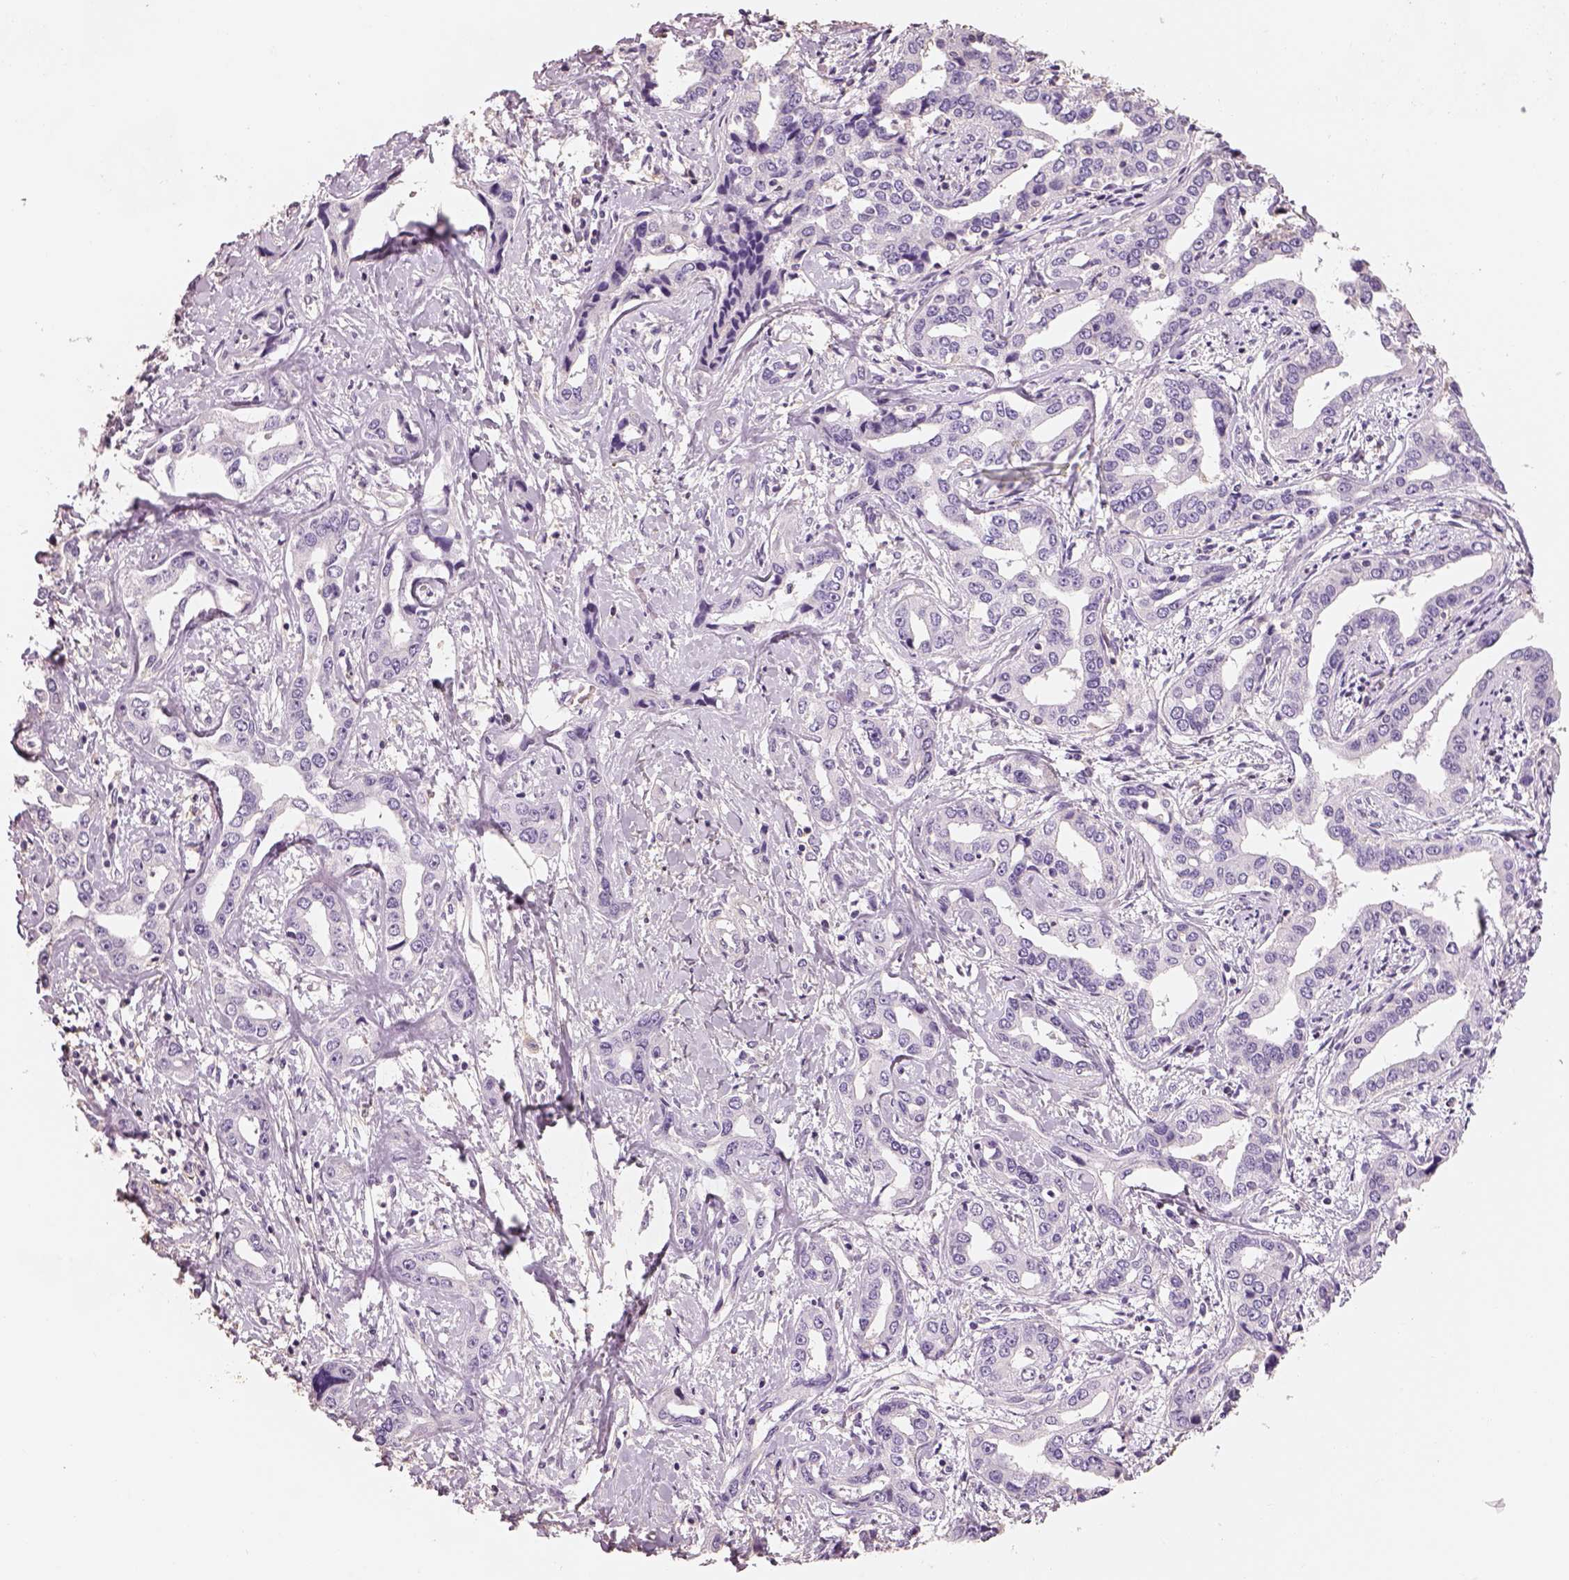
{"staining": {"intensity": "negative", "quantity": "none", "location": "none"}, "tissue": "liver cancer", "cell_type": "Tumor cells", "image_type": "cancer", "snomed": [{"axis": "morphology", "description": "Cholangiocarcinoma"}, {"axis": "topography", "description": "Liver"}], "caption": "Immunohistochemical staining of liver cancer (cholangiocarcinoma) displays no significant staining in tumor cells.", "gene": "OTUD6A", "patient": {"sex": "male", "age": 59}}